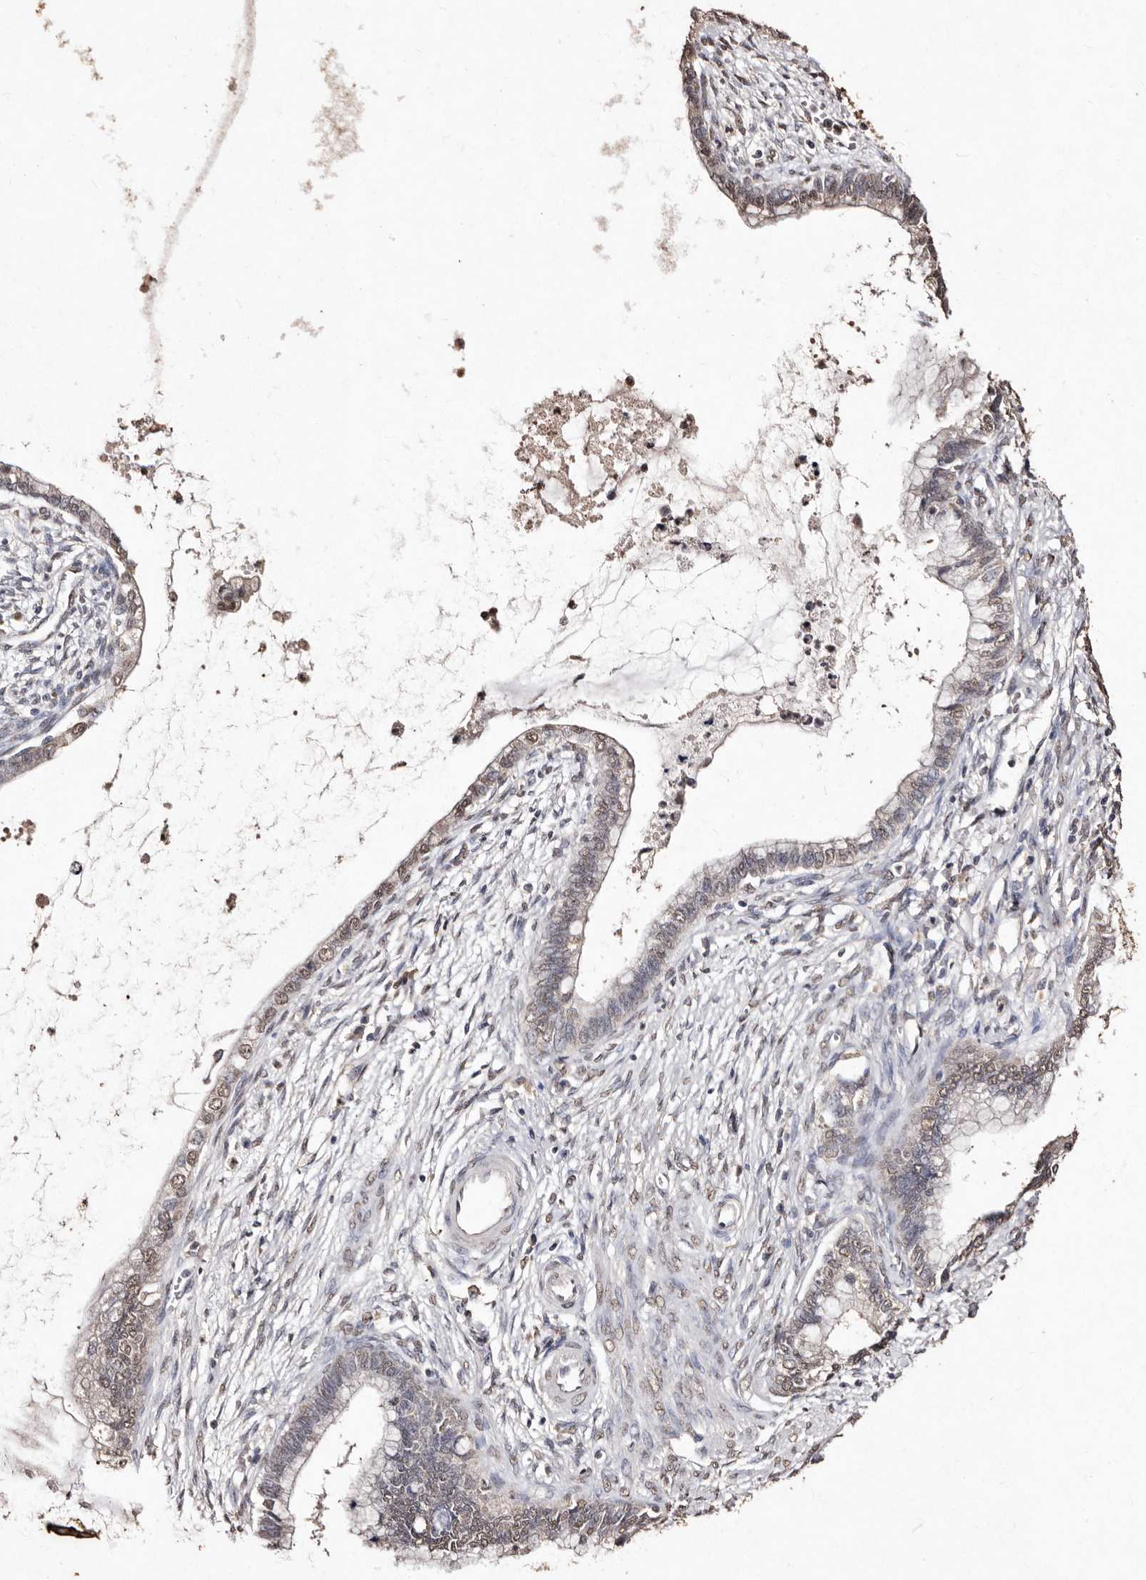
{"staining": {"intensity": "moderate", "quantity": "25%-75%", "location": "nuclear"}, "tissue": "cervical cancer", "cell_type": "Tumor cells", "image_type": "cancer", "snomed": [{"axis": "morphology", "description": "Adenocarcinoma, NOS"}, {"axis": "topography", "description": "Cervix"}], "caption": "This is an image of IHC staining of cervical adenocarcinoma, which shows moderate staining in the nuclear of tumor cells.", "gene": "ERBB4", "patient": {"sex": "female", "age": 44}}